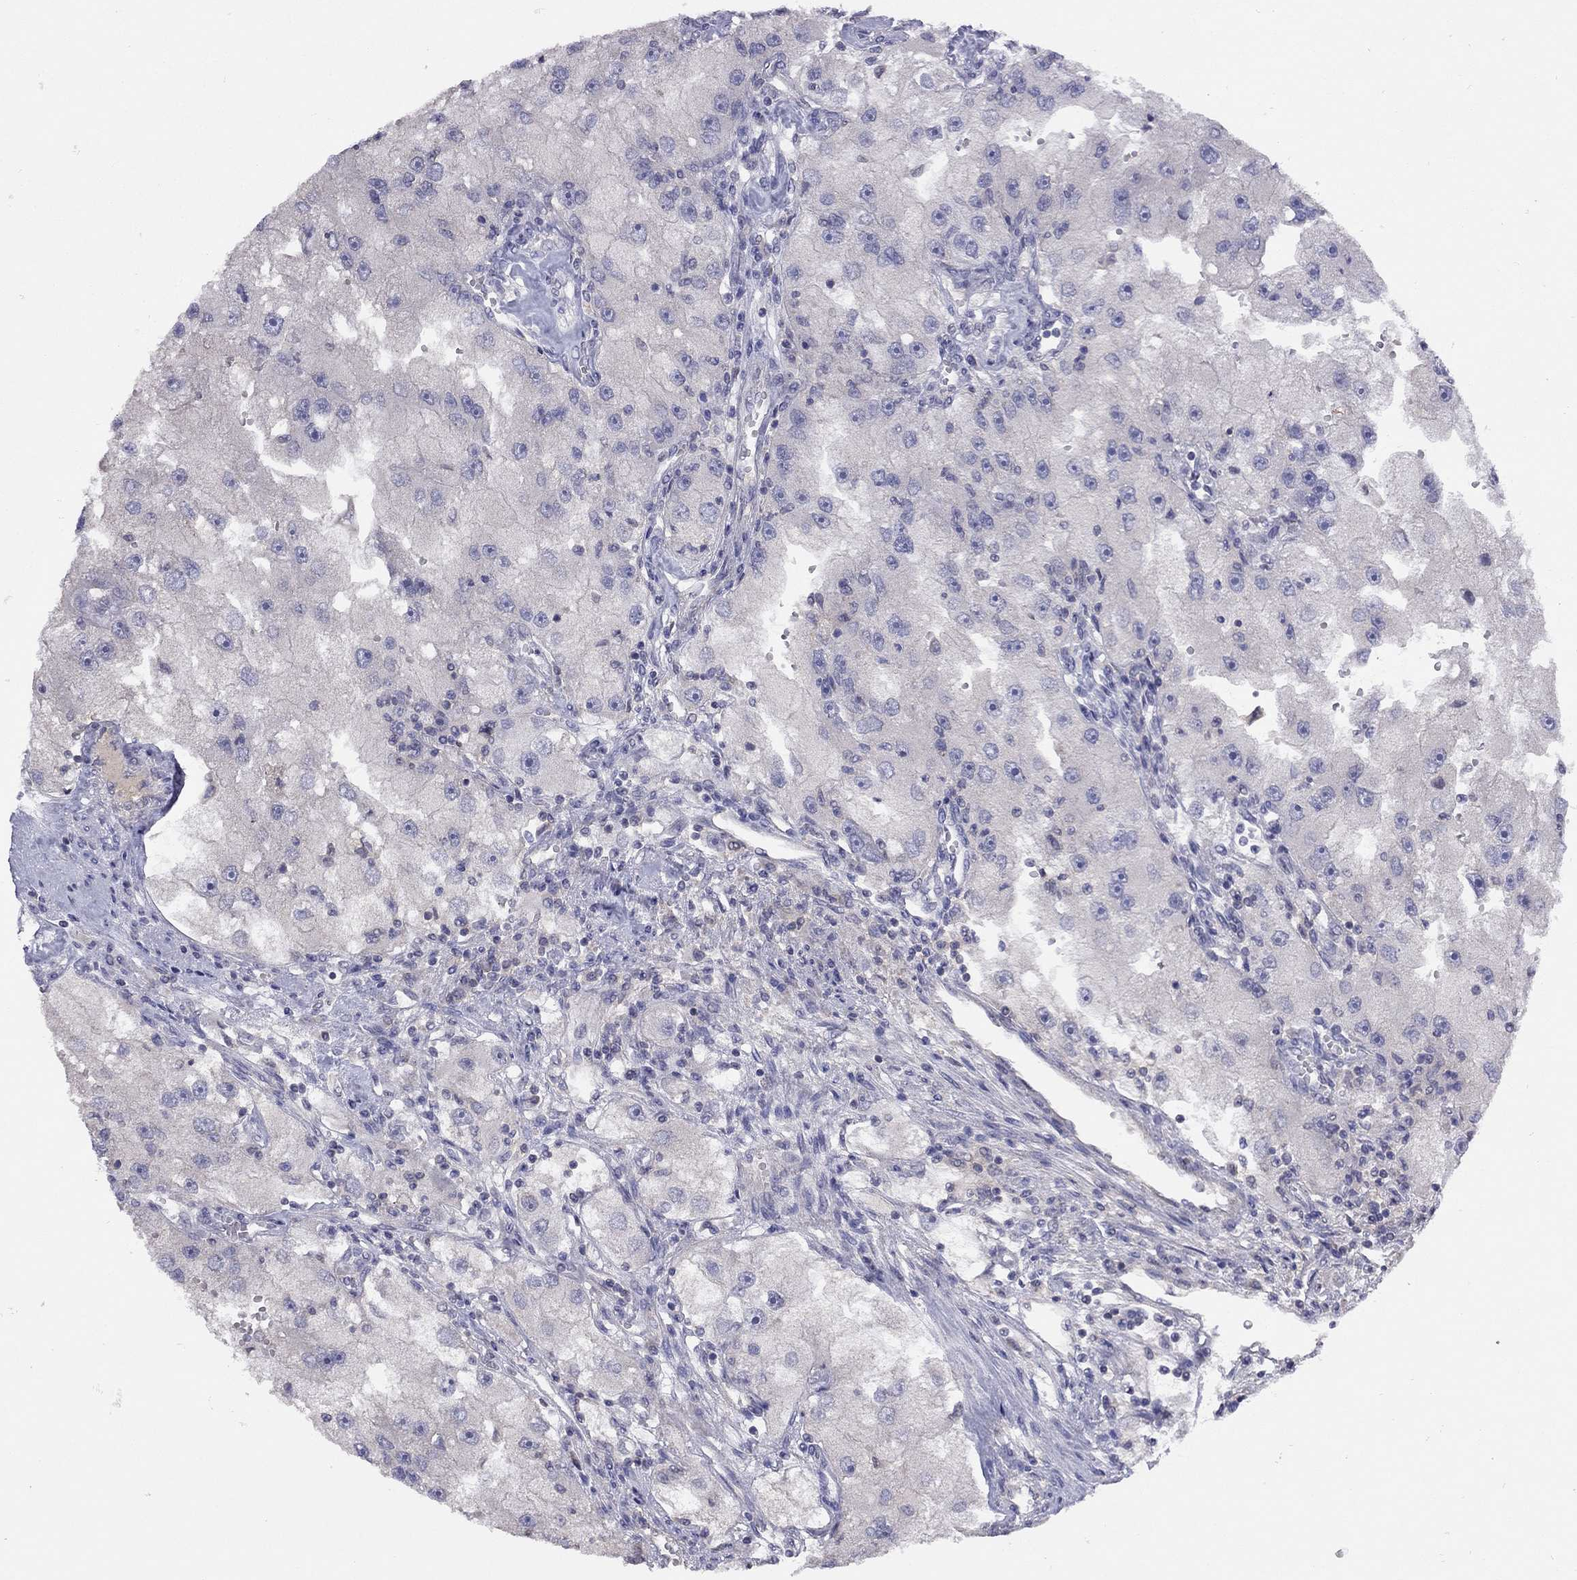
{"staining": {"intensity": "negative", "quantity": "none", "location": "none"}, "tissue": "renal cancer", "cell_type": "Tumor cells", "image_type": "cancer", "snomed": [{"axis": "morphology", "description": "Adenocarcinoma, NOS"}, {"axis": "topography", "description": "Kidney"}], "caption": "Image shows no significant protein expression in tumor cells of renal cancer. (Brightfield microscopy of DAB (3,3'-diaminobenzidine) immunohistochemistry (IHC) at high magnification).", "gene": "RTP5", "patient": {"sex": "male", "age": 63}}